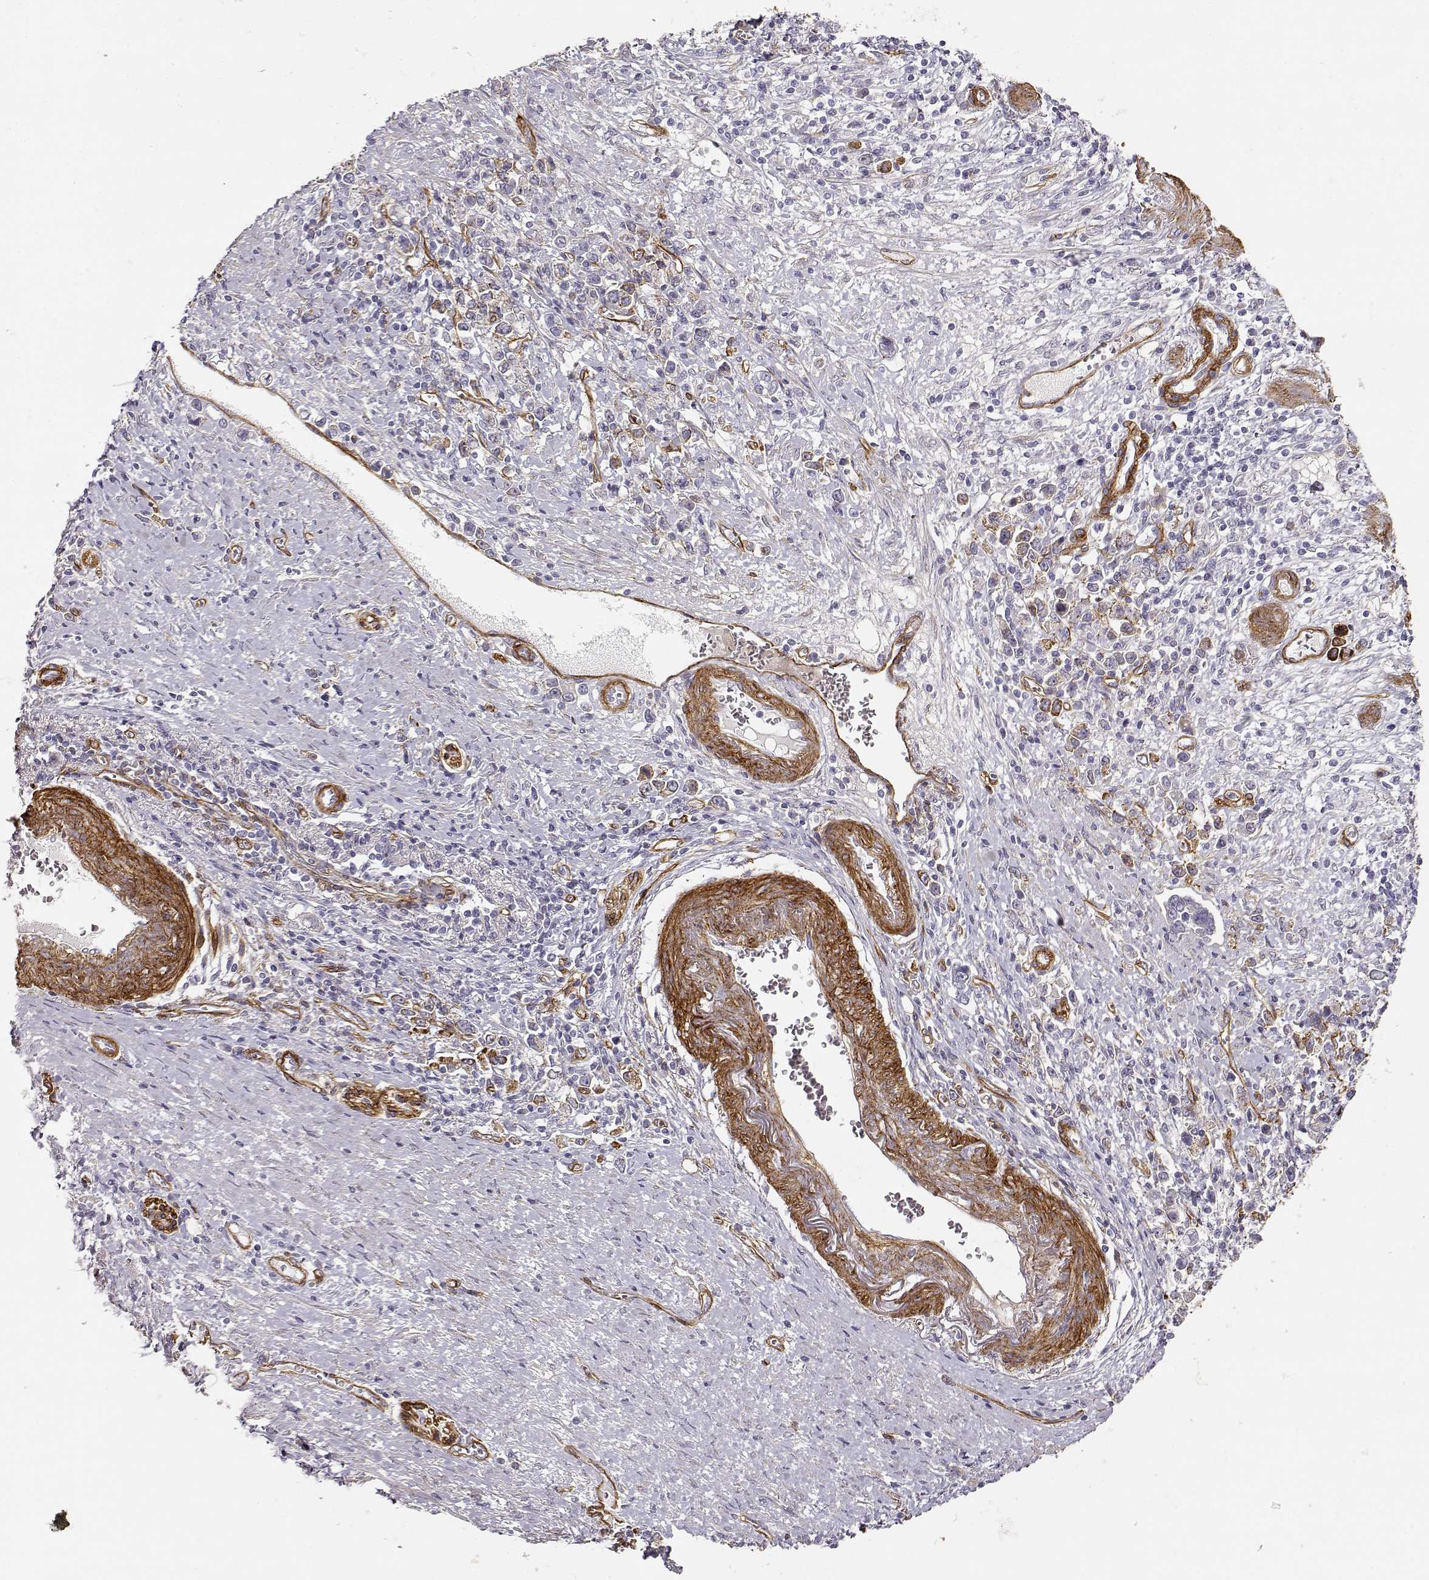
{"staining": {"intensity": "negative", "quantity": "none", "location": "none"}, "tissue": "stomach cancer", "cell_type": "Tumor cells", "image_type": "cancer", "snomed": [{"axis": "morphology", "description": "Adenocarcinoma, NOS"}, {"axis": "topography", "description": "Stomach"}], "caption": "The immunohistochemistry (IHC) micrograph has no significant positivity in tumor cells of stomach cancer tissue.", "gene": "LAMC1", "patient": {"sex": "male", "age": 63}}